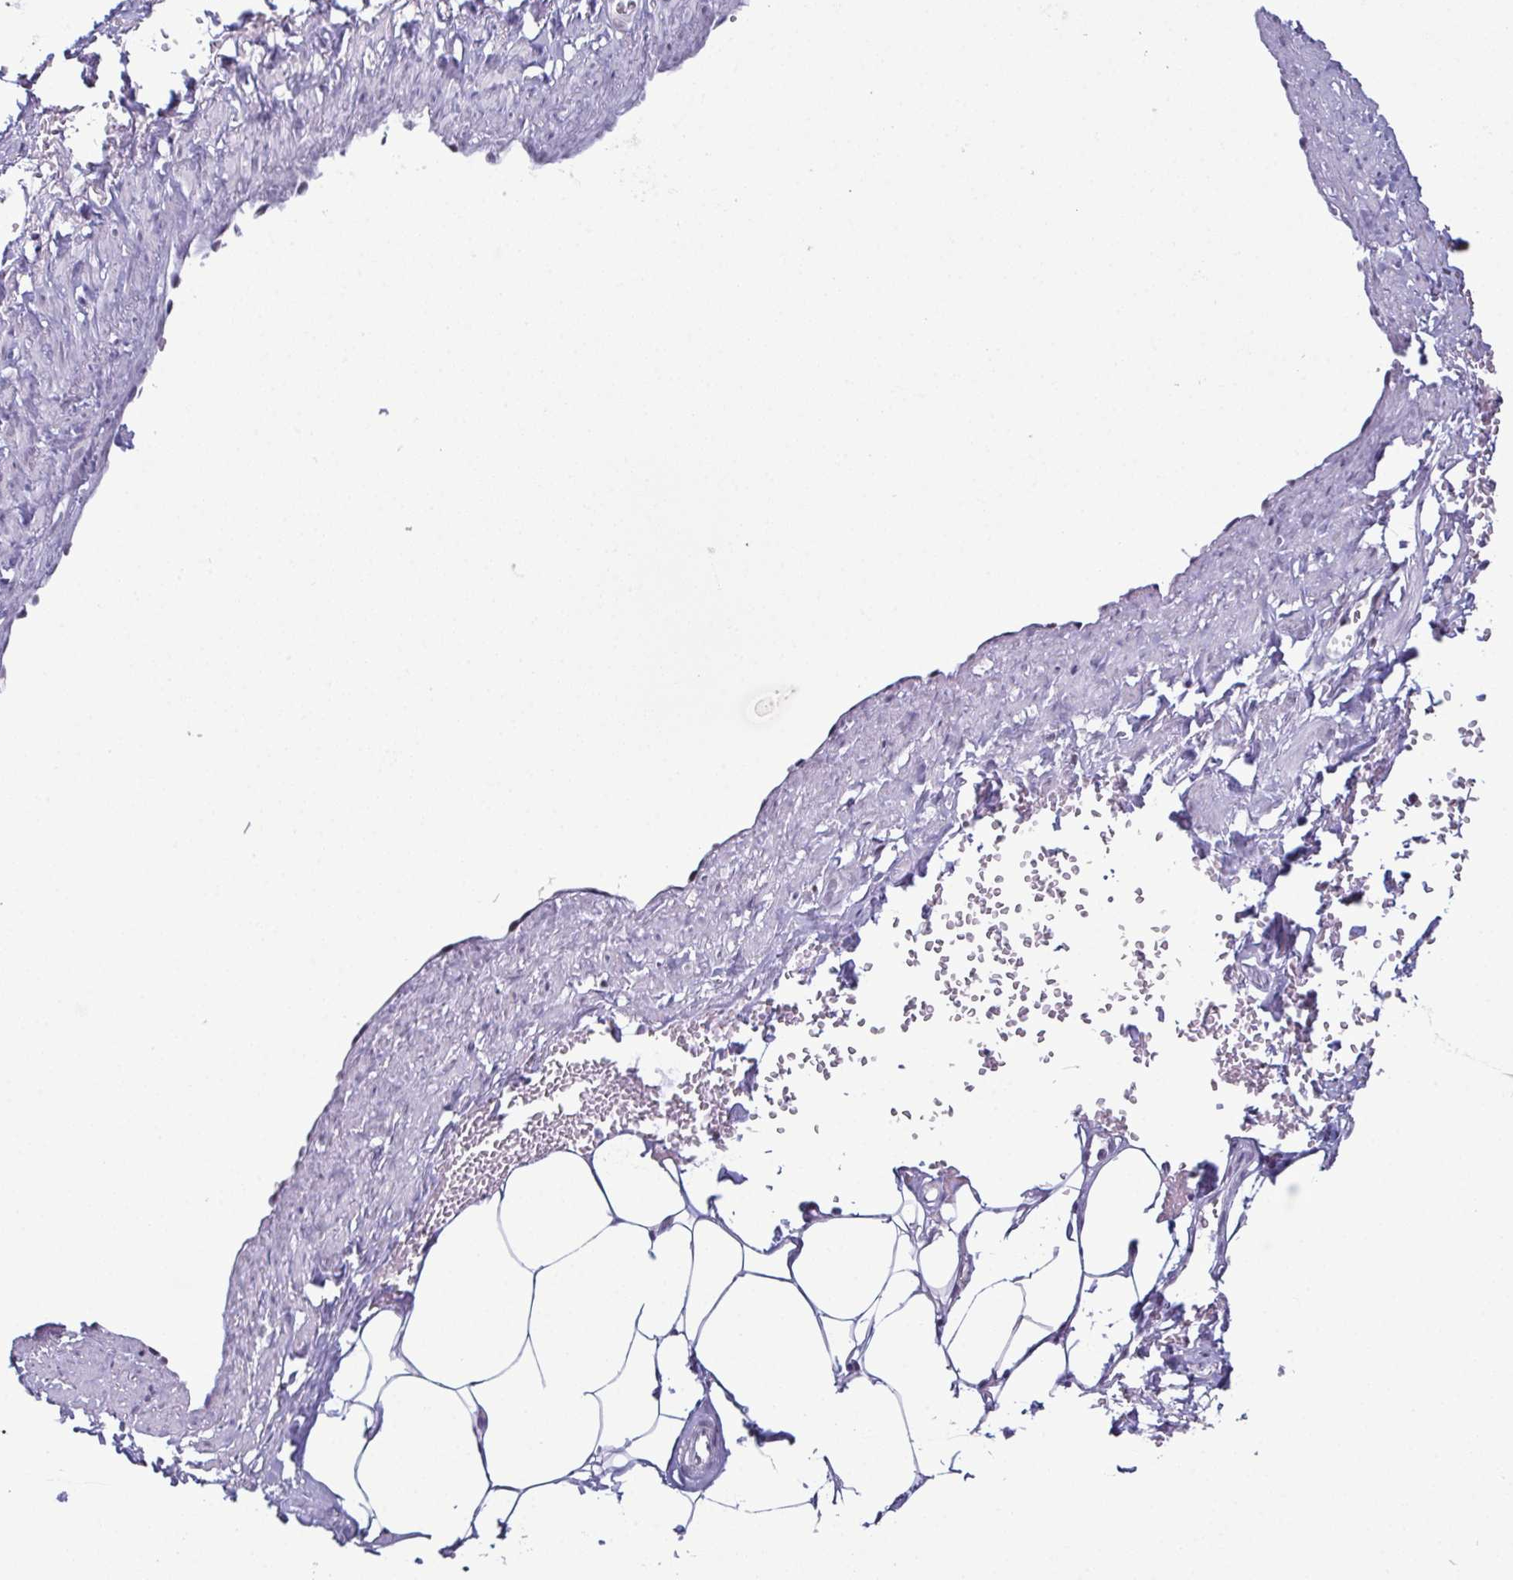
{"staining": {"intensity": "negative", "quantity": "none", "location": "none"}, "tissue": "adipose tissue", "cell_type": "Adipocytes", "image_type": "normal", "snomed": [{"axis": "morphology", "description": "Normal tissue, NOS"}, {"axis": "topography", "description": "Prostate"}, {"axis": "topography", "description": "Peripheral nerve tissue"}], "caption": "Immunohistochemistry micrograph of benign human adipose tissue stained for a protein (brown), which reveals no expression in adipocytes.", "gene": "RBM7", "patient": {"sex": "male", "age": 55}}